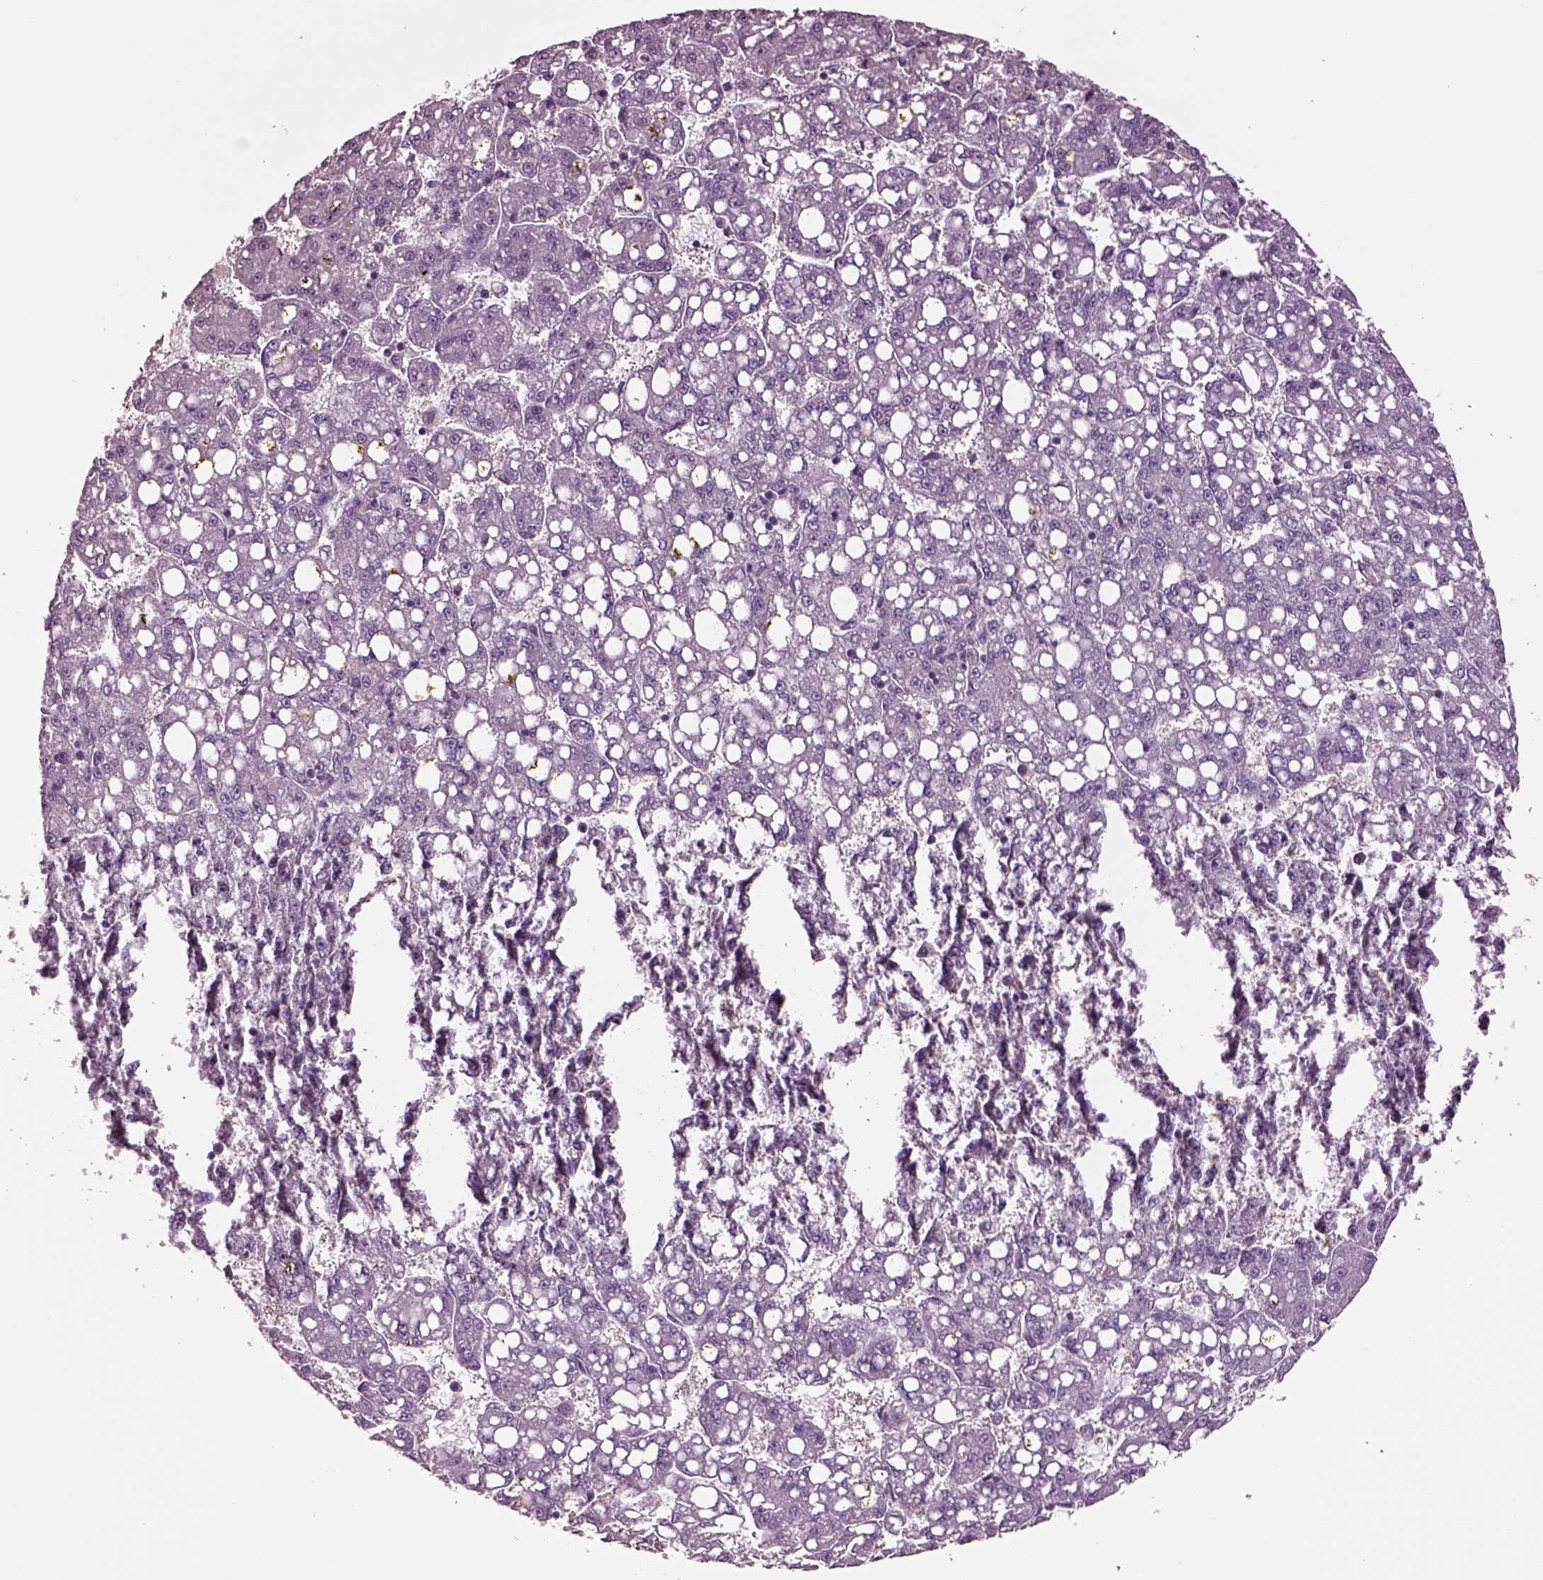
{"staining": {"intensity": "negative", "quantity": "none", "location": "none"}, "tissue": "liver cancer", "cell_type": "Tumor cells", "image_type": "cancer", "snomed": [{"axis": "morphology", "description": "Carcinoma, Hepatocellular, NOS"}, {"axis": "topography", "description": "Liver"}], "caption": "A photomicrograph of liver cancer stained for a protein shows no brown staining in tumor cells.", "gene": "CLPSL1", "patient": {"sex": "female", "age": 65}}